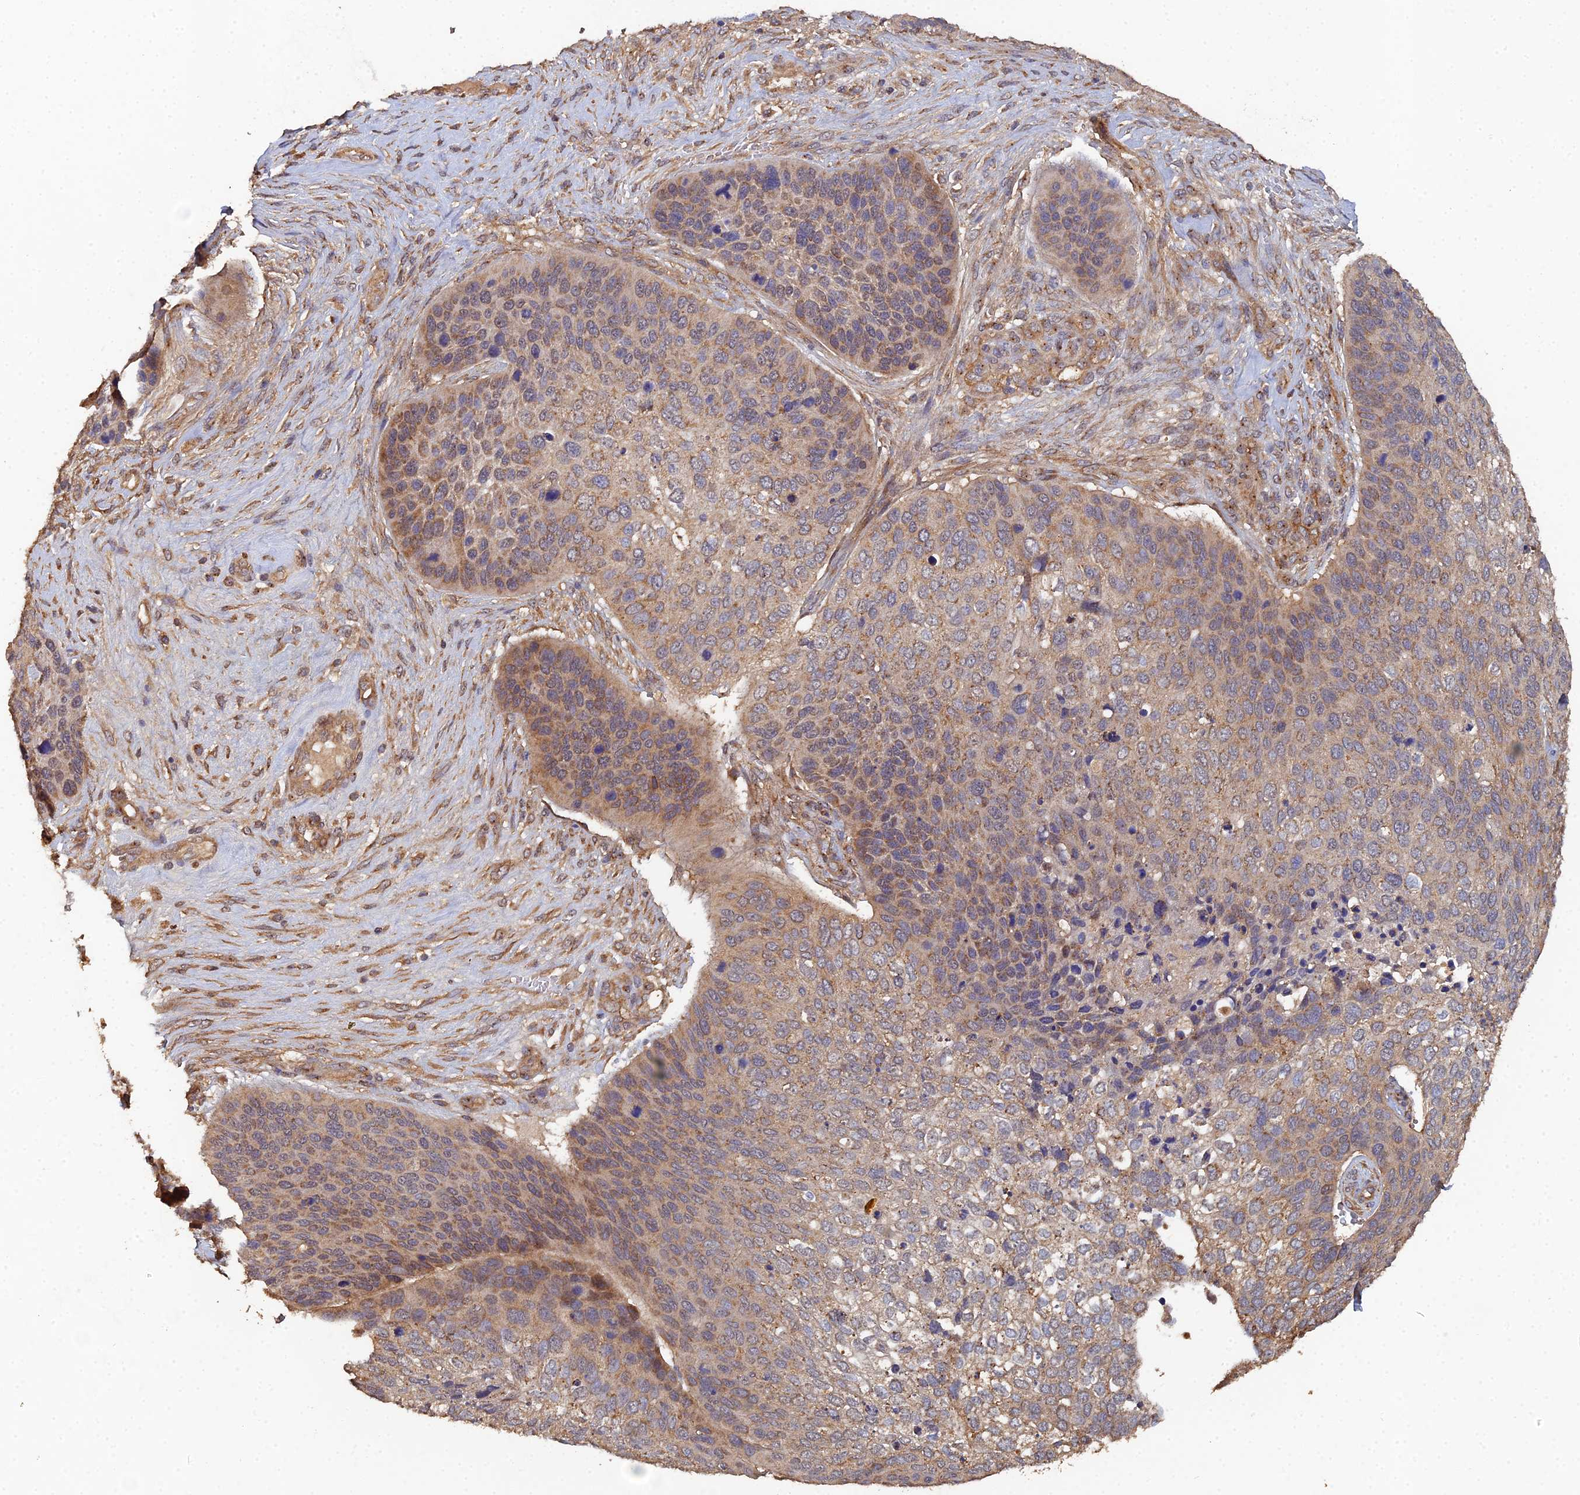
{"staining": {"intensity": "moderate", "quantity": ">75%", "location": "cytoplasmic/membranous"}, "tissue": "skin cancer", "cell_type": "Tumor cells", "image_type": "cancer", "snomed": [{"axis": "morphology", "description": "Basal cell carcinoma"}, {"axis": "topography", "description": "Skin"}], "caption": "Brown immunohistochemical staining in human basal cell carcinoma (skin) shows moderate cytoplasmic/membranous positivity in approximately >75% of tumor cells.", "gene": "SPANXN4", "patient": {"sex": "female", "age": 74}}